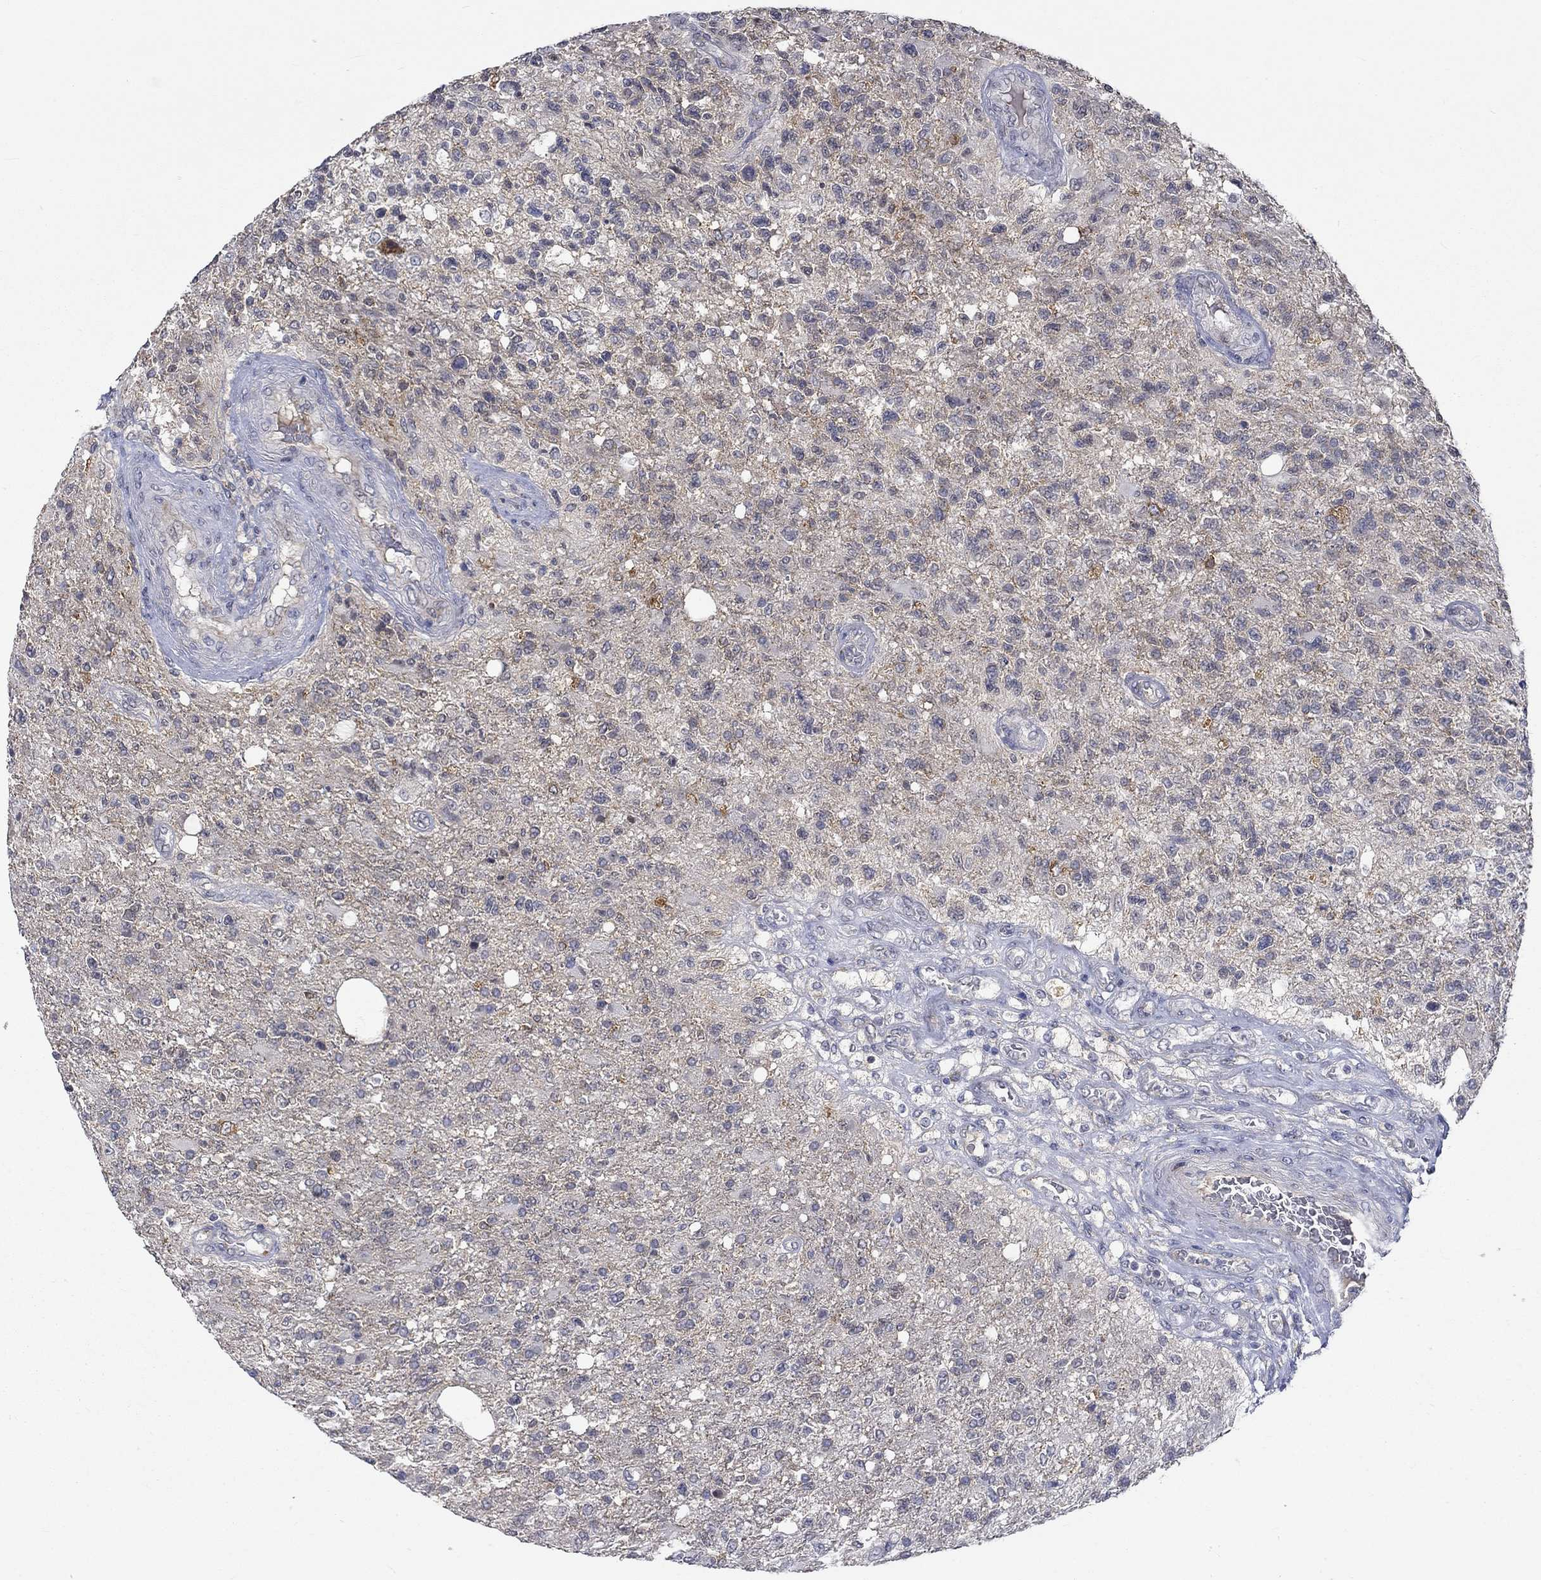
{"staining": {"intensity": "weak", "quantity": "<25%", "location": "cytoplasmic/membranous"}, "tissue": "glioma", "cell_type": "Tumor cells", "image_type": "cancer", "snomed": [{"axis": "morphology", "description": "Glioma, malignant, High grade"}, {"axis": "topography", "description": "Brain"}], "caption": "Malignant high-grade glioma was stained to show a protein in brown. There is no significant expression in tumor cells.", "gene": "WASF1", "patient": {"sex": "male", "age": 56}}